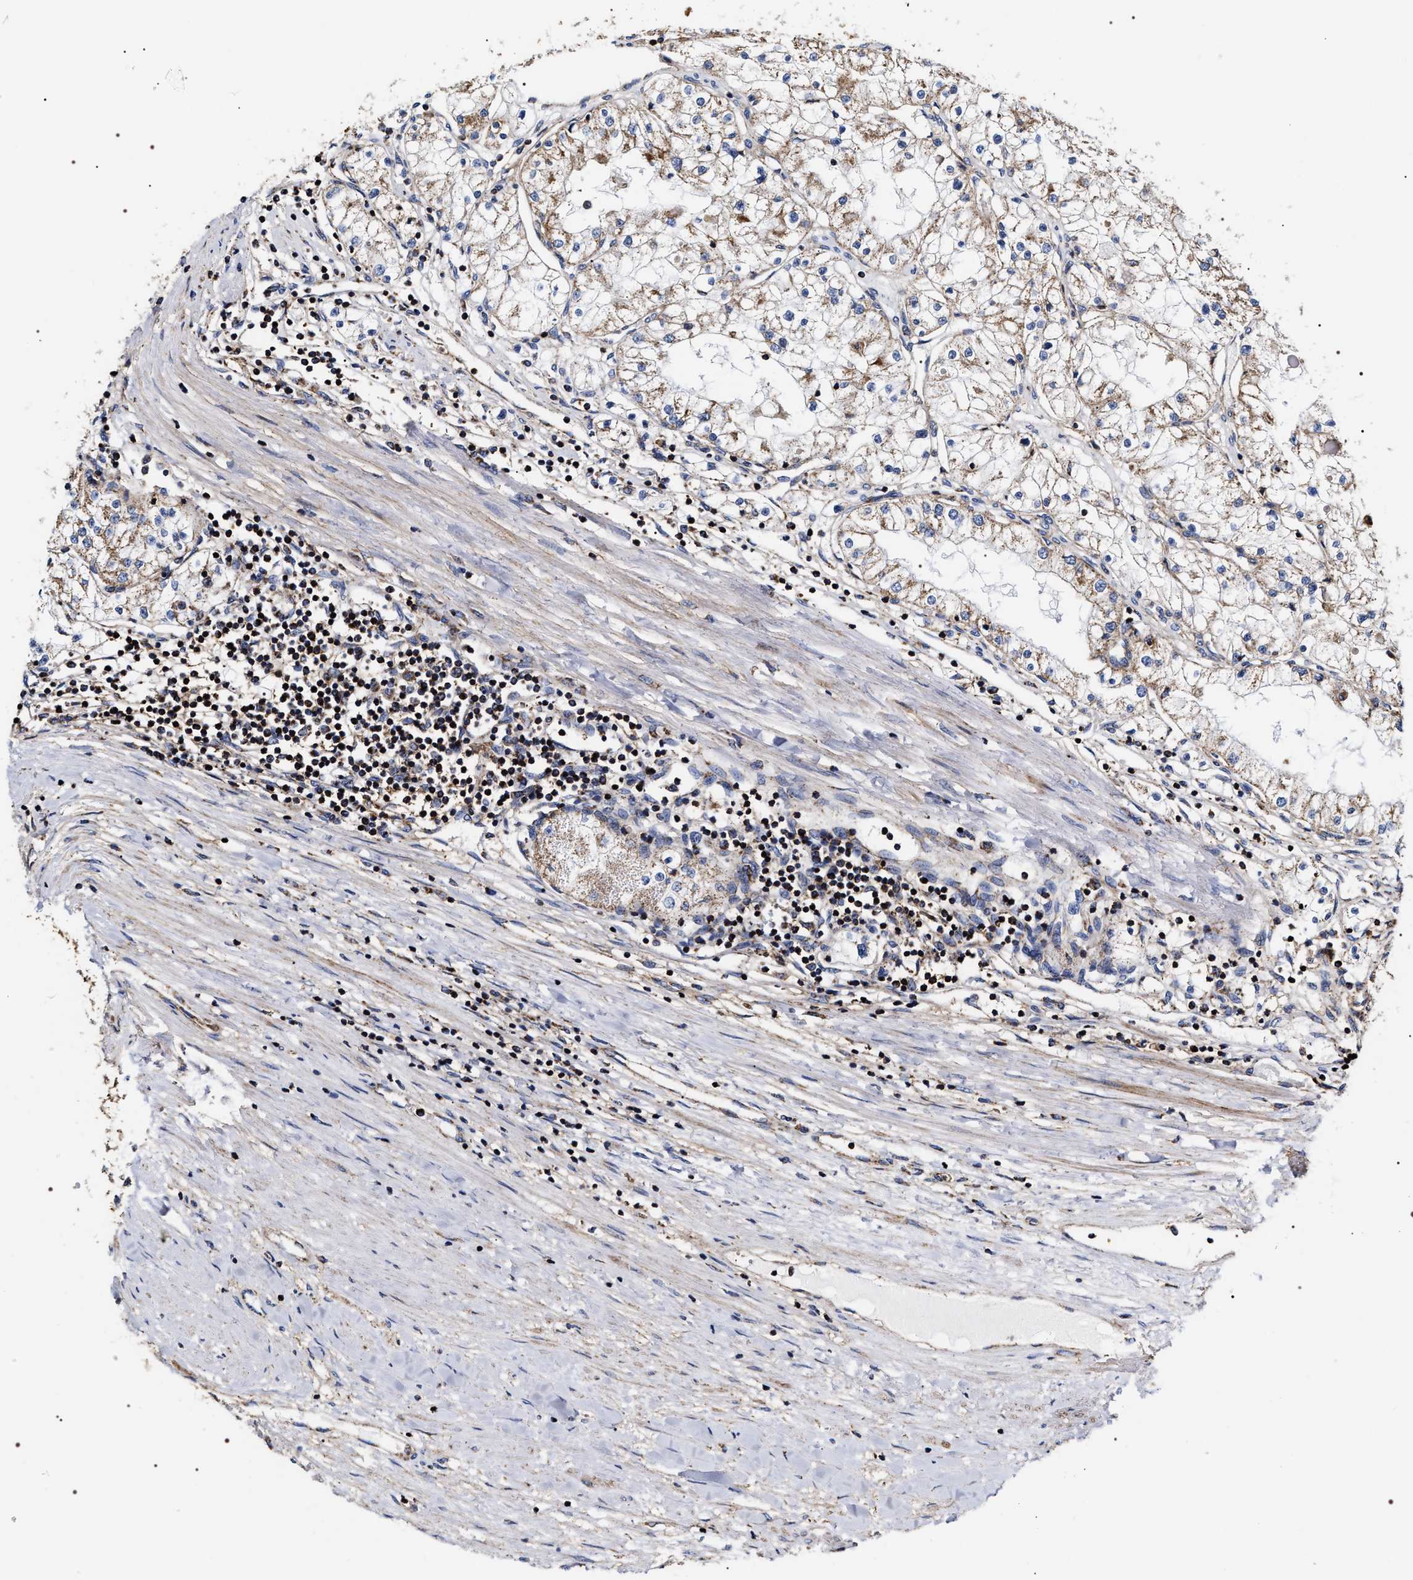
{"staining": {"intensity": "moderate", "quantity": ">75%", "location": "cytoplasmic/membranous"}, "tissue": "renal cancer", "cell_type": "Tumor cells", "image_type": "cancer", "snomed": [{"axis": "morphology", "description": "Adenocarcinoma, NOS"}, {"axis": "topography", "description": "Kidney"}], "caption": "Brown immunohistochemical staining in human renal cancer (adenocarcinoma) demonstrates moderate cytoplasmic/membranous expression in about >75% of tumor cells. (Stains: DAB in brown, nuclei in blue, Microscopy: brightfield microscopy at high magnification).", "gene": "COG5", "patient": {"sex": "male", "age": 68}}